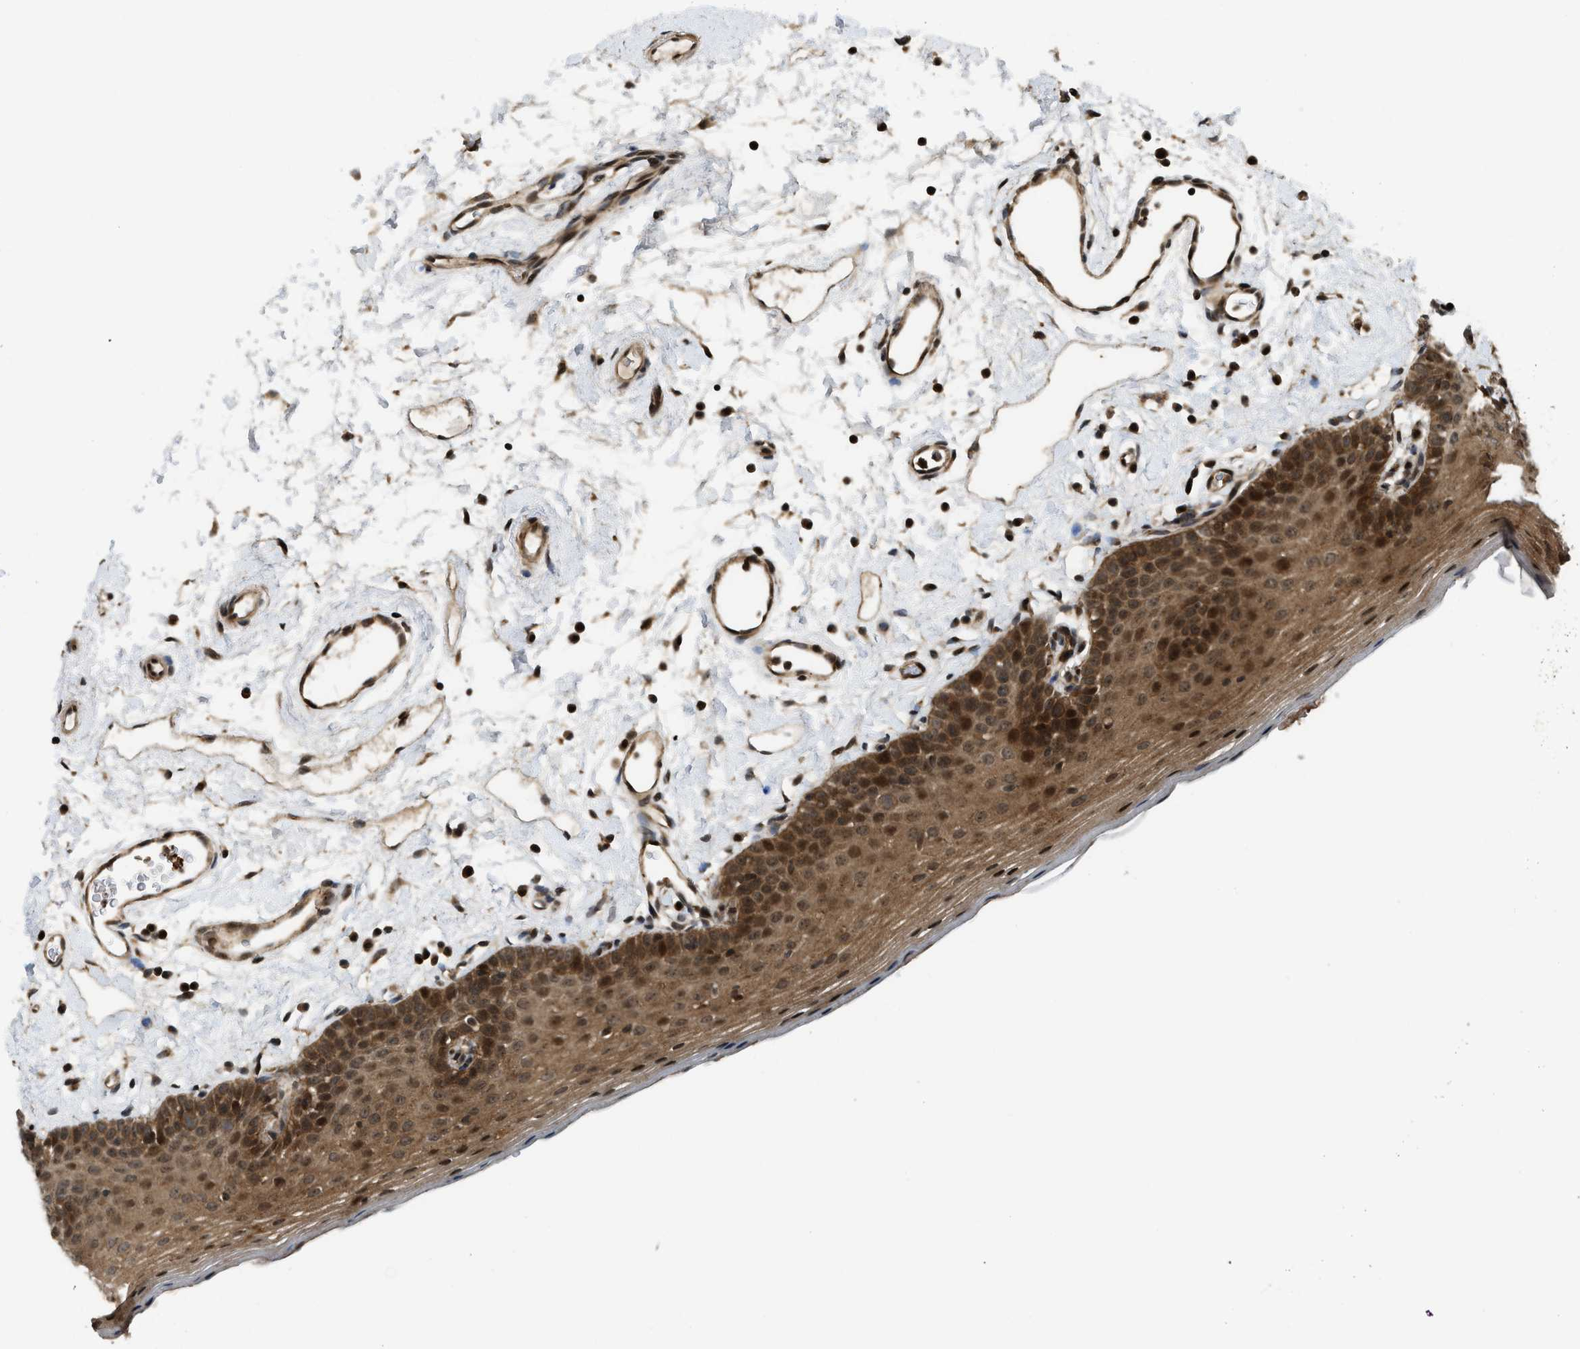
{"staining": {"intensity": "moderate", "quantity": ">75%", "location": "cytoplasmic/membranous,nuclear"}, "tissue": "oral mucosa", "cell_type": "Squamous epithelial cells", "image_type": "normal", "snomed": [{"axis": "morphology", "description": "Normal tissue, NOS"}, {"axis": "topography", "description": "Oral tissue"}], "caption": "A high-resolution micrograph shows immunohistochemistry (IHC) staining of normal oral mucosa, which displays moderate cytoplasmic/membranous,nuclear expression in approximately >75% of squamous epithelial cells.", "gene": "DNAJC28", "patient": {"sex": "male", "age": 66}}